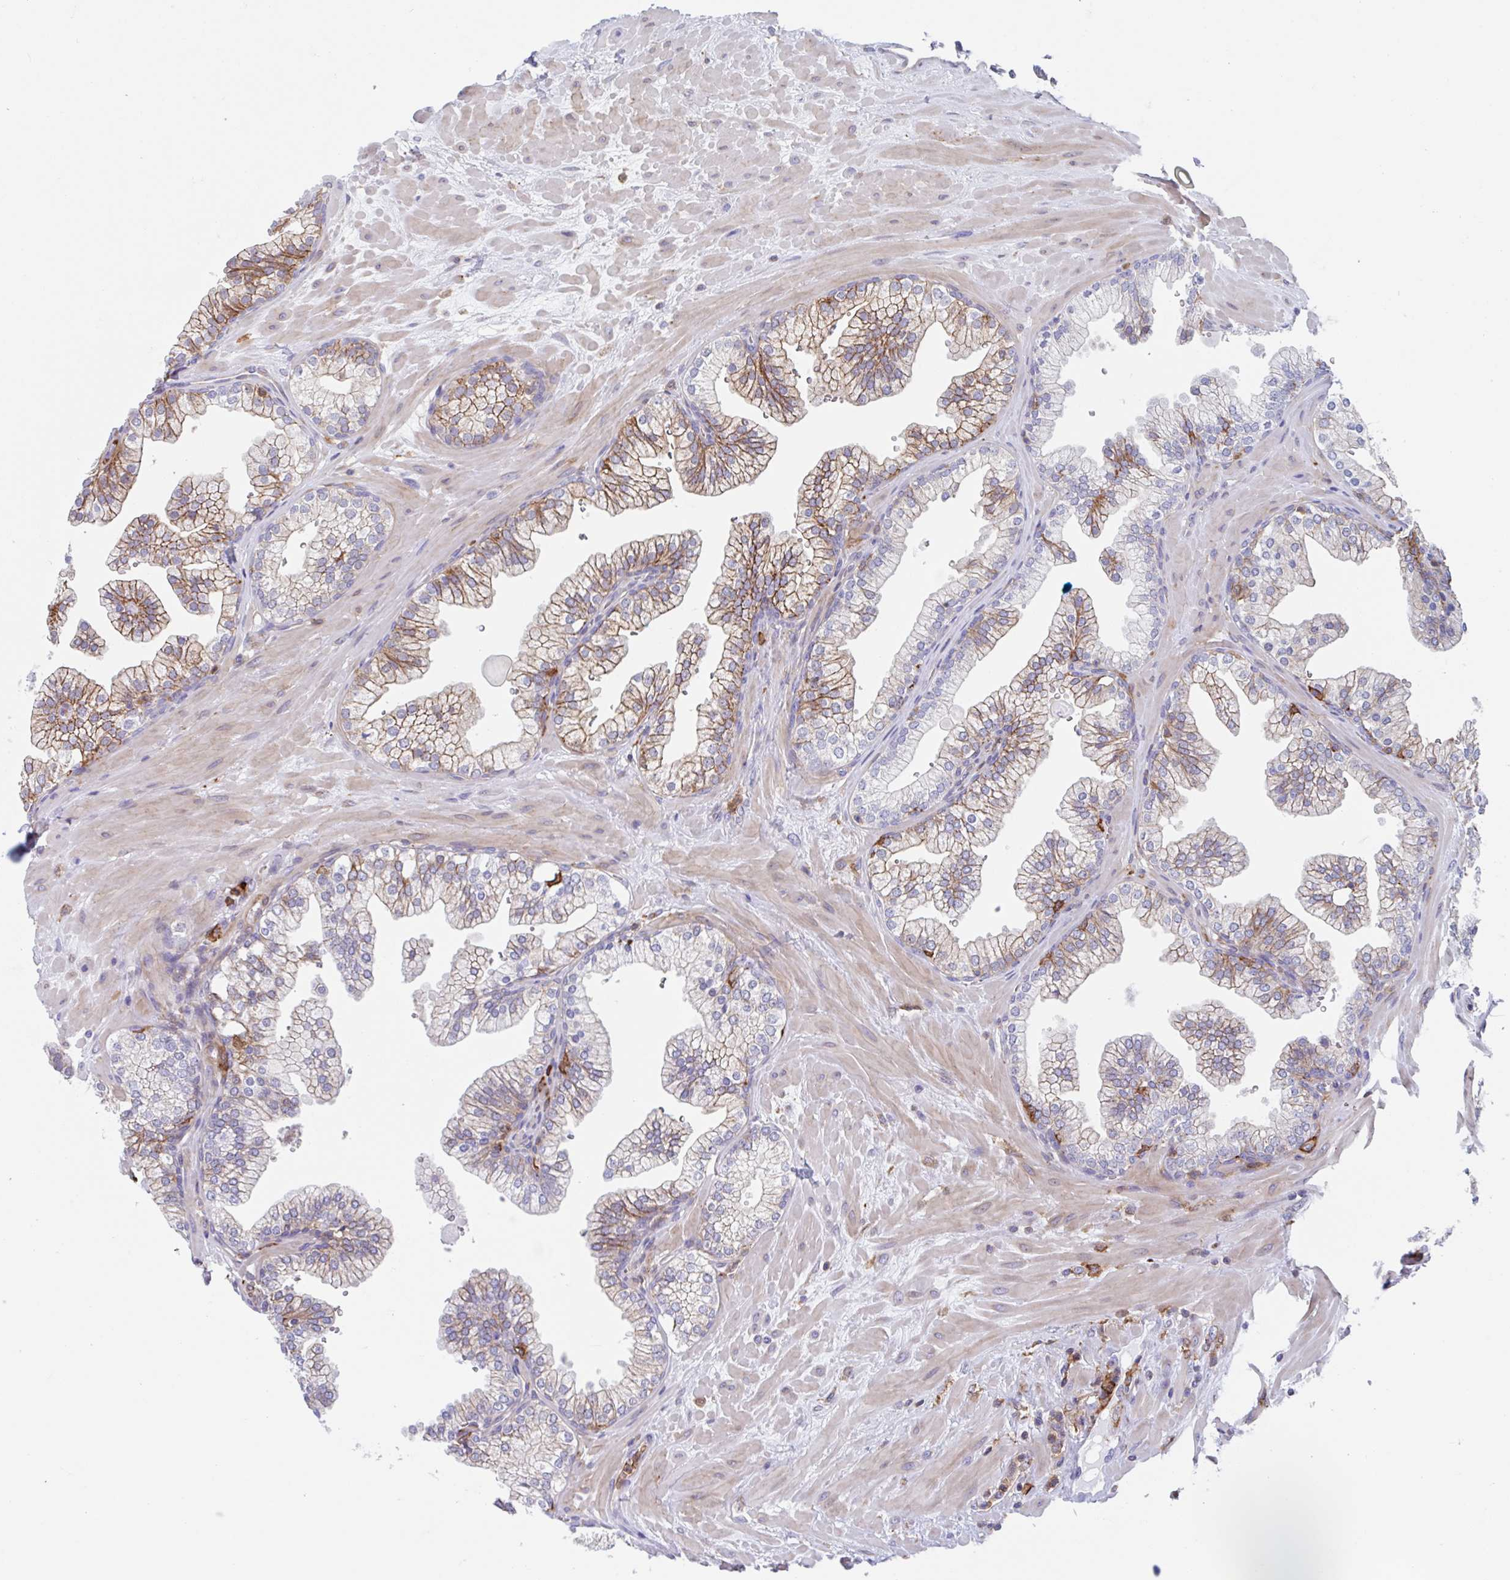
{"staining": {"intensity": "moderate", "quantity": "25%-75%", "location": "cytoplasmic/membranous"}, "tissue": "prostate", "cell_type": "Glandular cells", "image_type": "normal", "snomed": [{"axis": "morphology", "description": "Normal tissue, NOS"}, {"axis": "topography", "description": "Prostate"}, {"axis": "topography", "description": "Peripheral nerve tissue"}], "caption": "A medium amount of moderate cytoplasmic/membranous staining is present in approximately 25%-75% of glandular cells in benign prostate.", "gene": "EFHD1", "patient": {"sex": "male", "age": 61}}